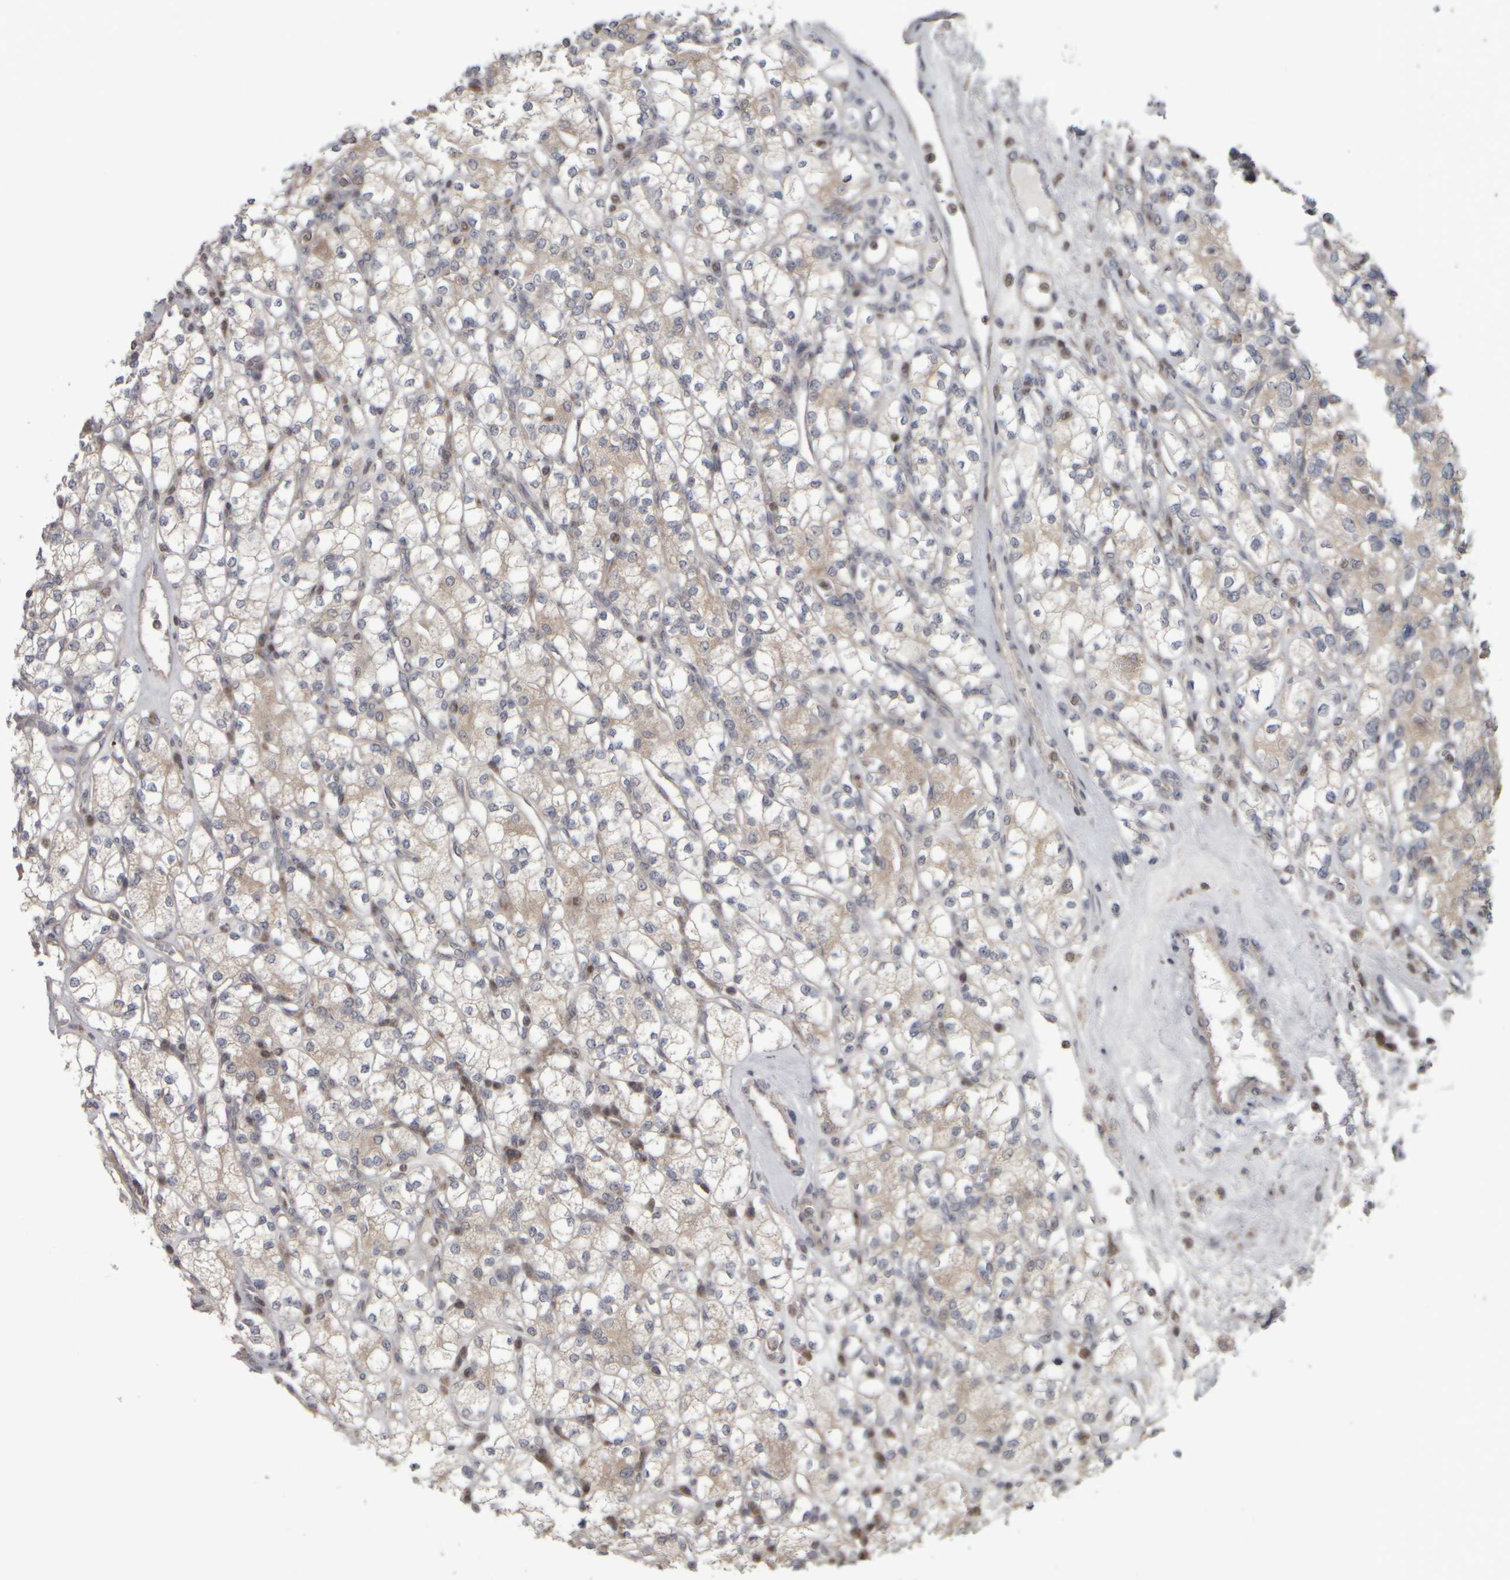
{"staining": {"intensity": "weak", "quantity": ">75%", "location": "cytoplasmic/membranous"}, "tissue": "renal cancer", "cell_type": "Tumor cells", "image_type": "cancer", "snomed": [{"axis": "morphology", "description": "Adenocarcinoma, NOS"}, {"axis": "topography", "description": "Kidney"}], "caption": "Immunohistochemical staining of human renal cancer displays low levels of weak cytoplasmic/membranous protein staining in approximately >75% of tumor cells.", "gene": "CWC27", "patient": {"sex": "male", "age": 77}}